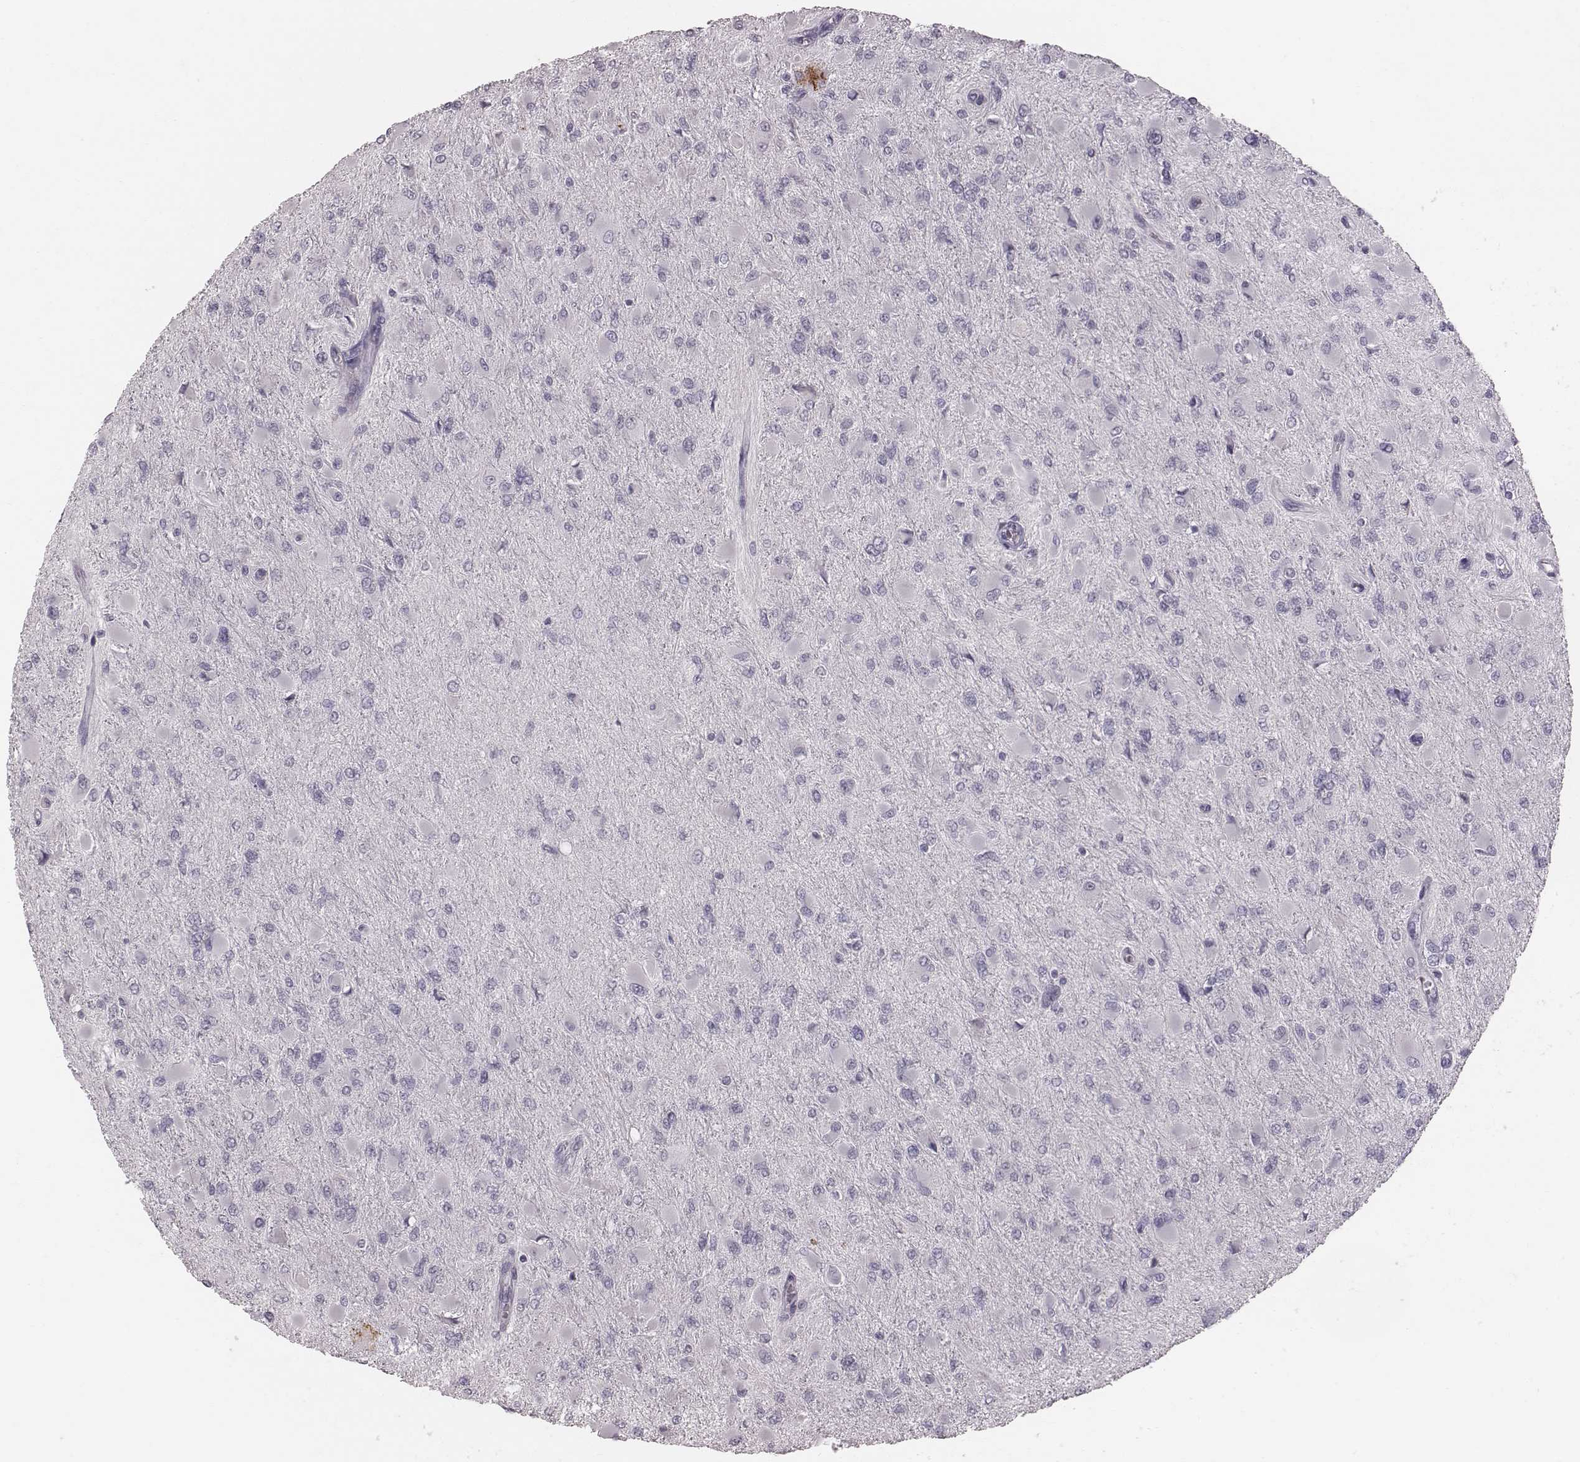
{"staining": {"intensity": "negative", "quantity": "none", "location": "none"}, "tissue": "glioma", "cell_type": "Tumor cells", "image_type": "cancer", "snomed": [{"axis": "morphology", "description": "Glioma, malignant, High grade"}, {"axis": "topography", "description": "Cerebral cortex"}], "caption": "The histopathology image shows no staining of tumor cells in glioma.", "gene": "CFTR", "patient": {"sex": "female", "age": 36}}